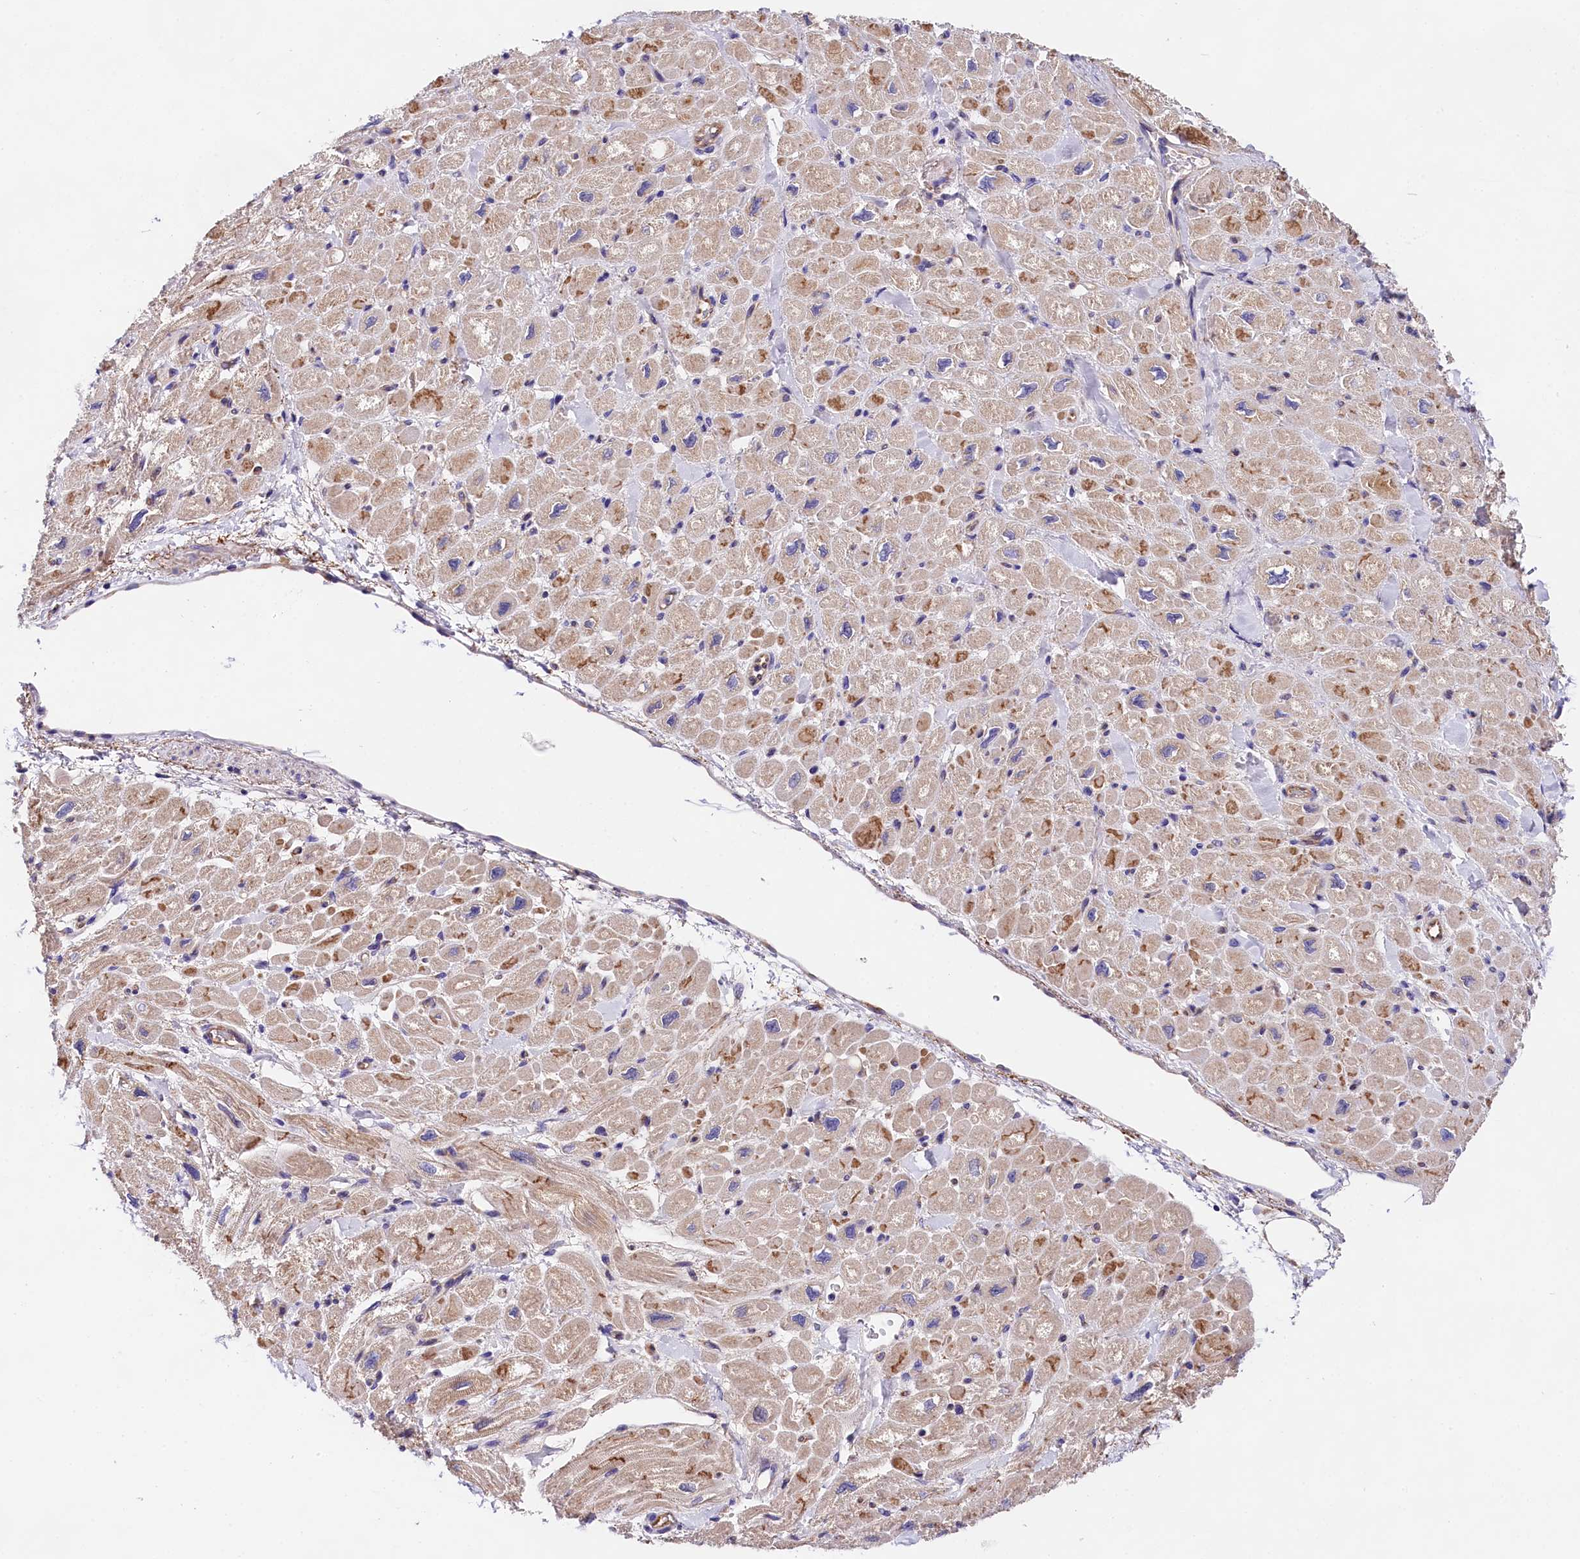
{"staining": {"intensity": "moderate", "quantity": "25%-75%", "location": "cytoplasmic/membranous"}, "tissue": "heart muscle", "cell_type": "Cardiomyocytes", "image_type": "normal", "snomed": [{"axis": "morphology", "description": "Normal tissue, NOS"}, {"axis": "topography", "description": "Heart"}], "caption": "IHC staining of benign heart muscle, which displays medium levels of moderate cytoplasmic/membranous staining in approximately 25%-75% of cardiomyocytes indicating moderate cytoplasmic/membranous protein staining. The staining was performed using DAB (brown) for protein detection and nuclei were counterstained in hematoxylin (blue).", "gene": "OAS3", "patient": {"sex": "male", "age": 65}}